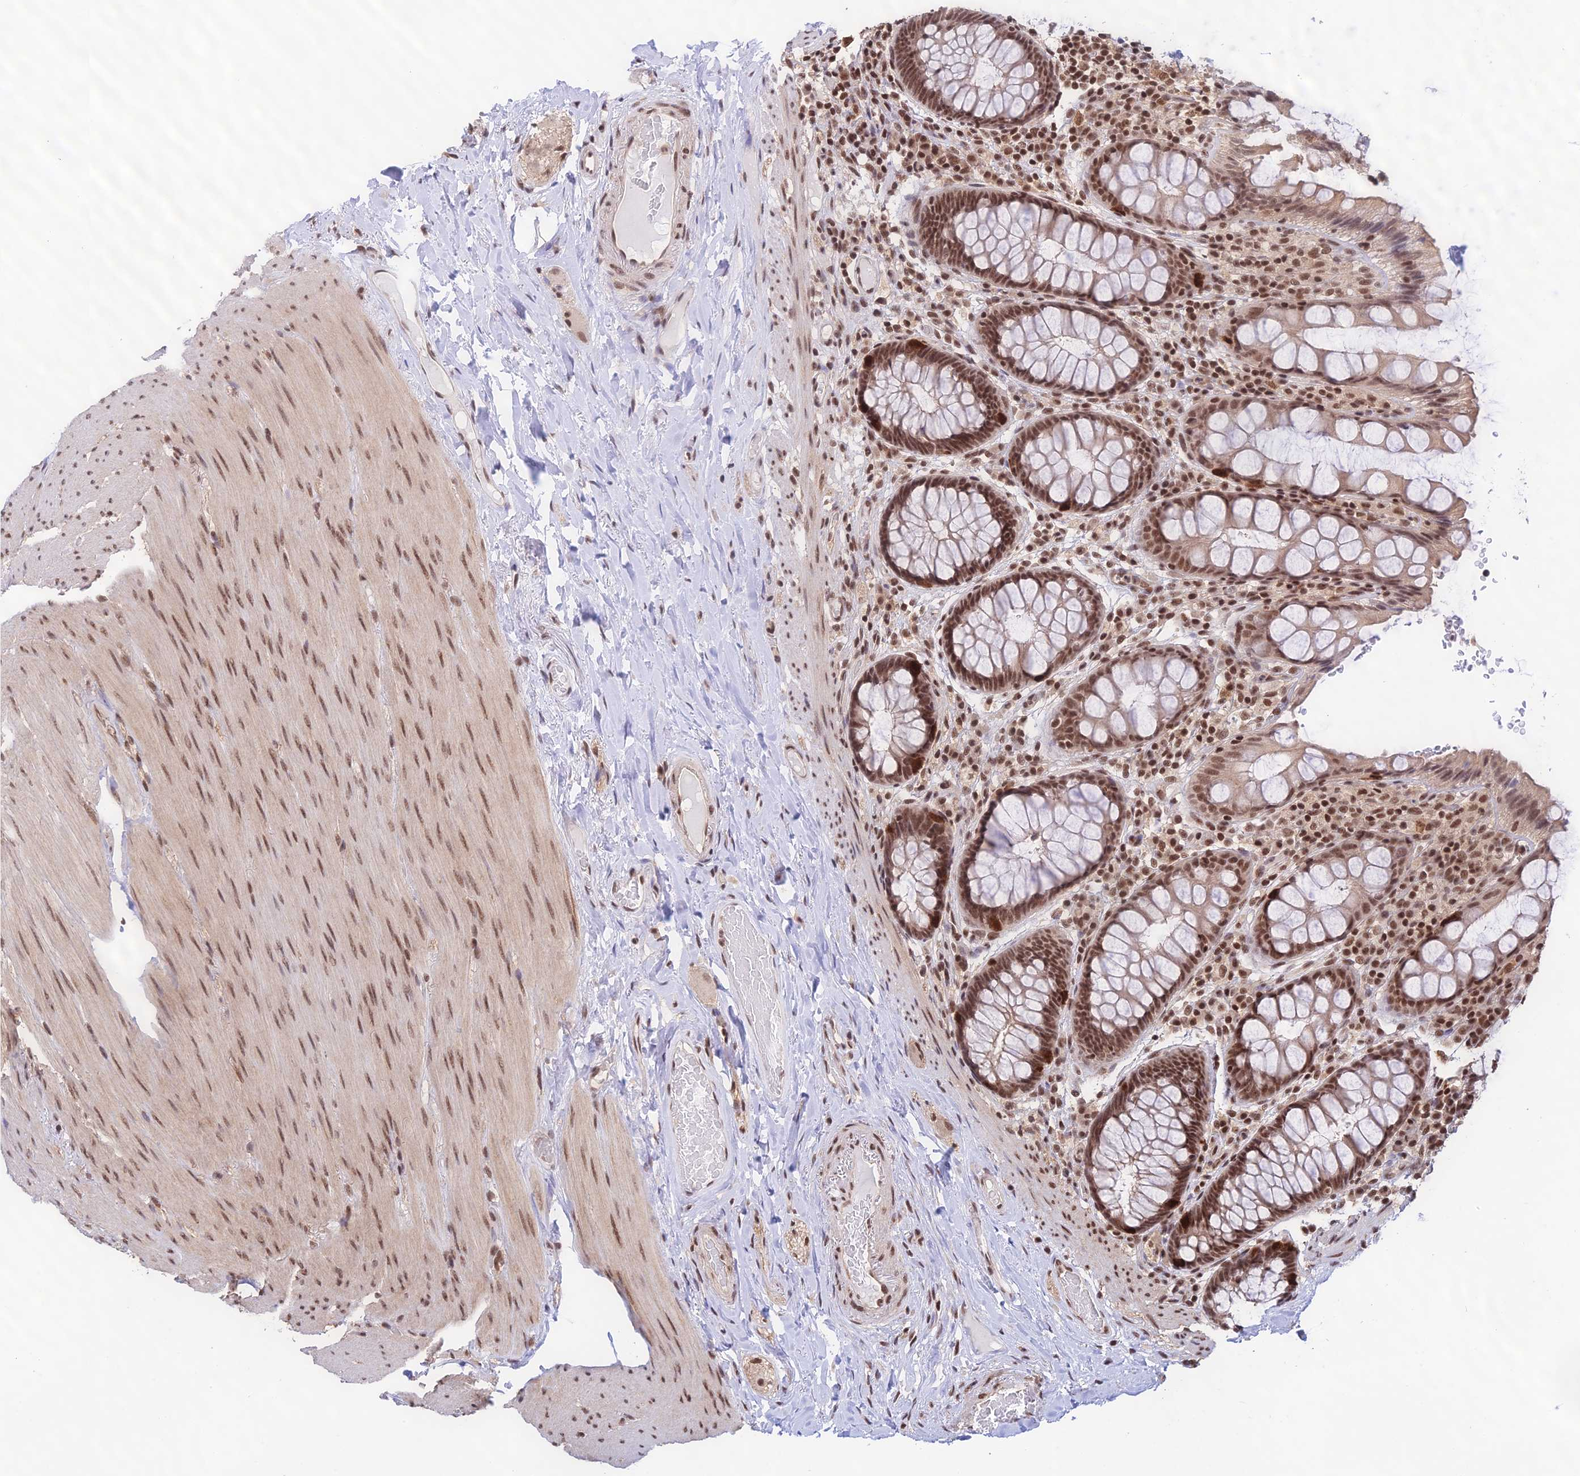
{"staining": {"intensity": "strong", "quantity": ">75%", "location": "cytoplasmic/membranous,nuclear"}, "tissue": "rectum", "cell_type": "Glandular cells", "image_type": "normal", "snomed": [{"axis": "morphology", "description": "Normal tissue, NOS"}, {"axis": "topography", "description": "Rectum"}], "caption": "High-magnification brightfield microscopy of normal rectum stained with DAB (brown) and counterstained with hematoxylin (blue). glandular cells exhibit strong cytoplasmic/membranous,nuclear positivity is appreciated in about>75% of cells. (brown staining indicates protein expression, while blue staining denotes nuclei).", "gene": "THAP11", "patient": {"sex": "male", "age": 83}}